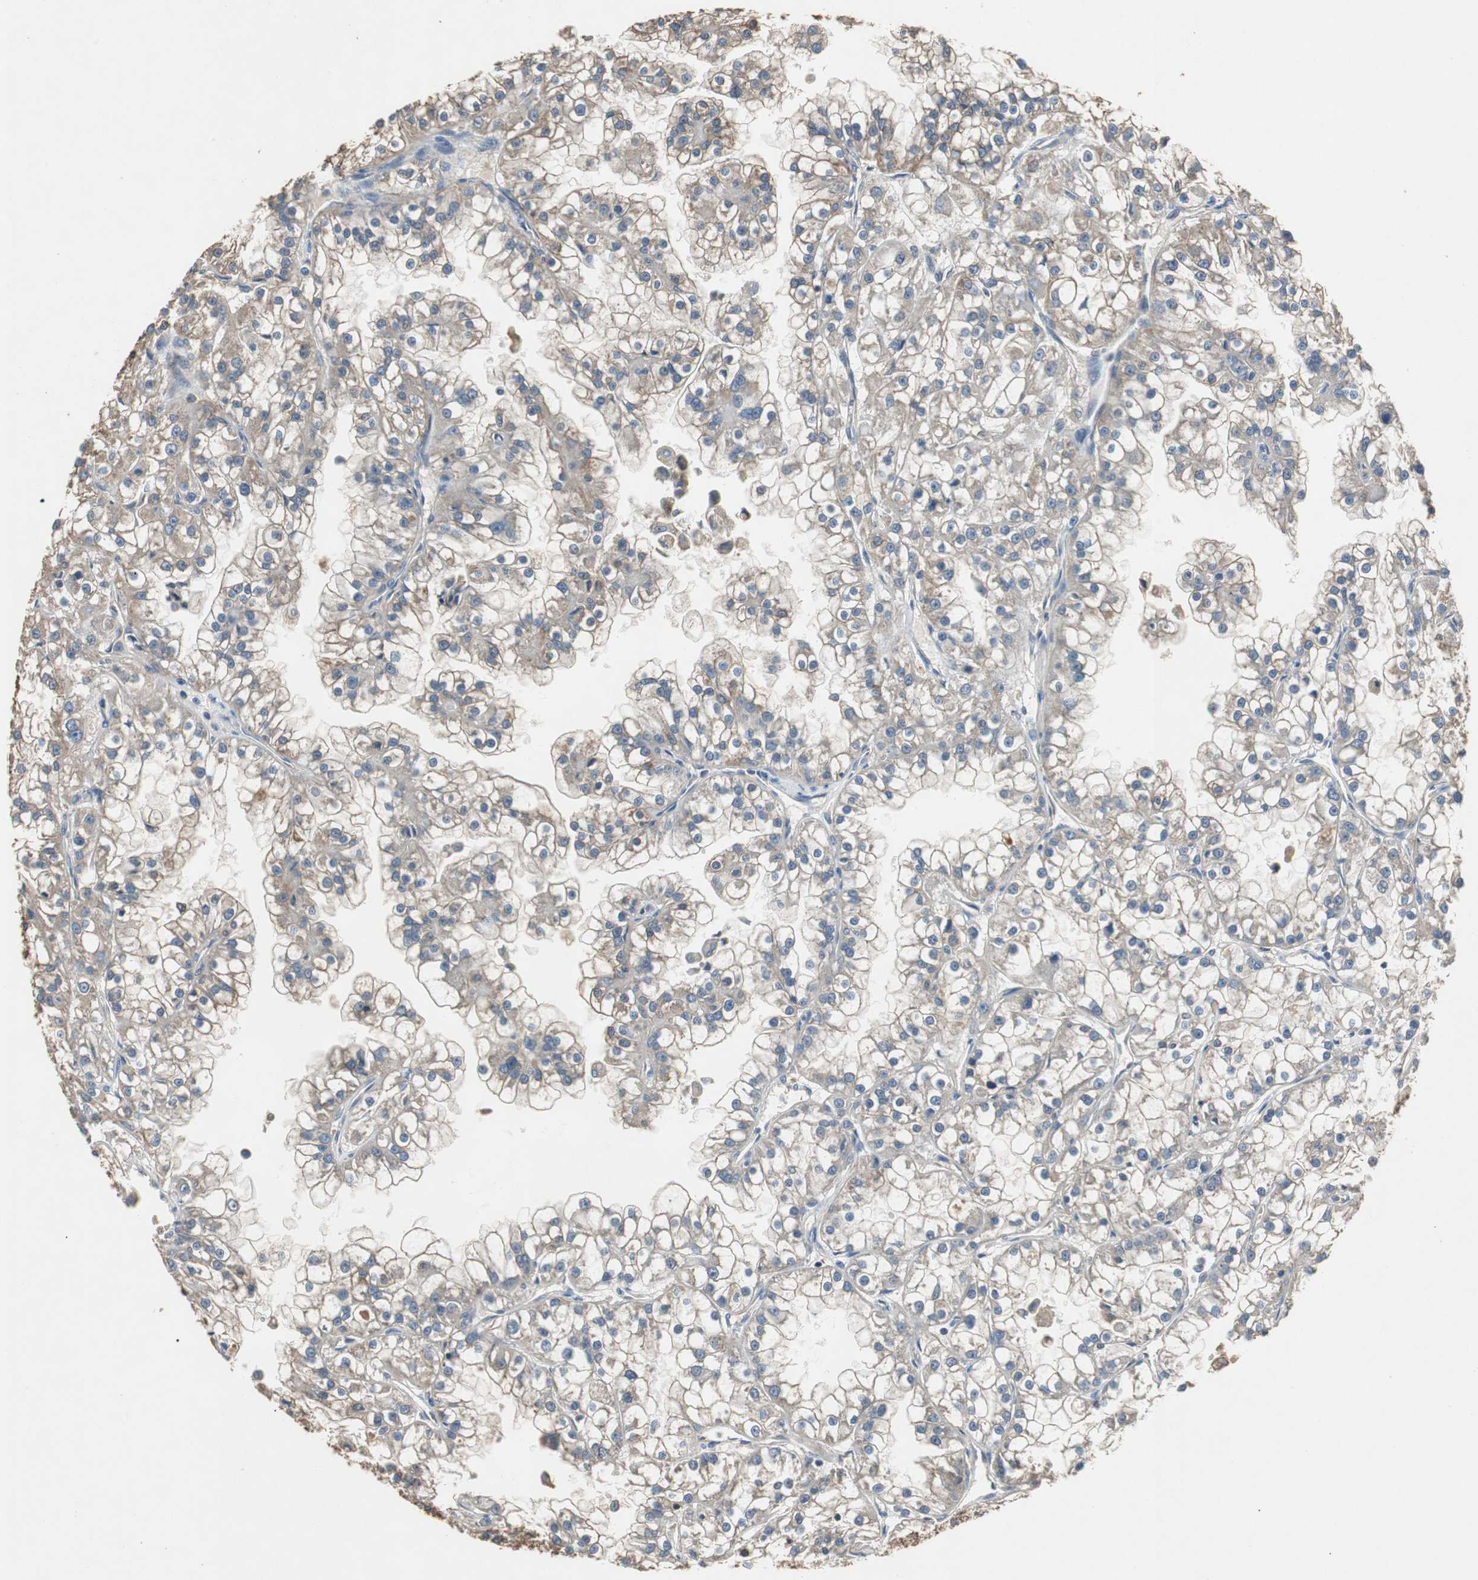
{"staining": {"intensity": "weak", "quantity": "25%-75%", "location": "cytoplasmic/membranous"}, "tissue": "renal cancer", "cell_type": "Tumor cells", "image_type": "cancer", "snomed": [{"axis": "morphology", "description": "Adenocarcinoma, NOS"}, {"axis": "topography", "description": "Kidney"}], "caption": "Renal adenocarcinoma stained with a protein marker reveals weak staining in tumor cells.", "gene": "TNFRSF14", "patient": {"sex": "female", "age": 52}}